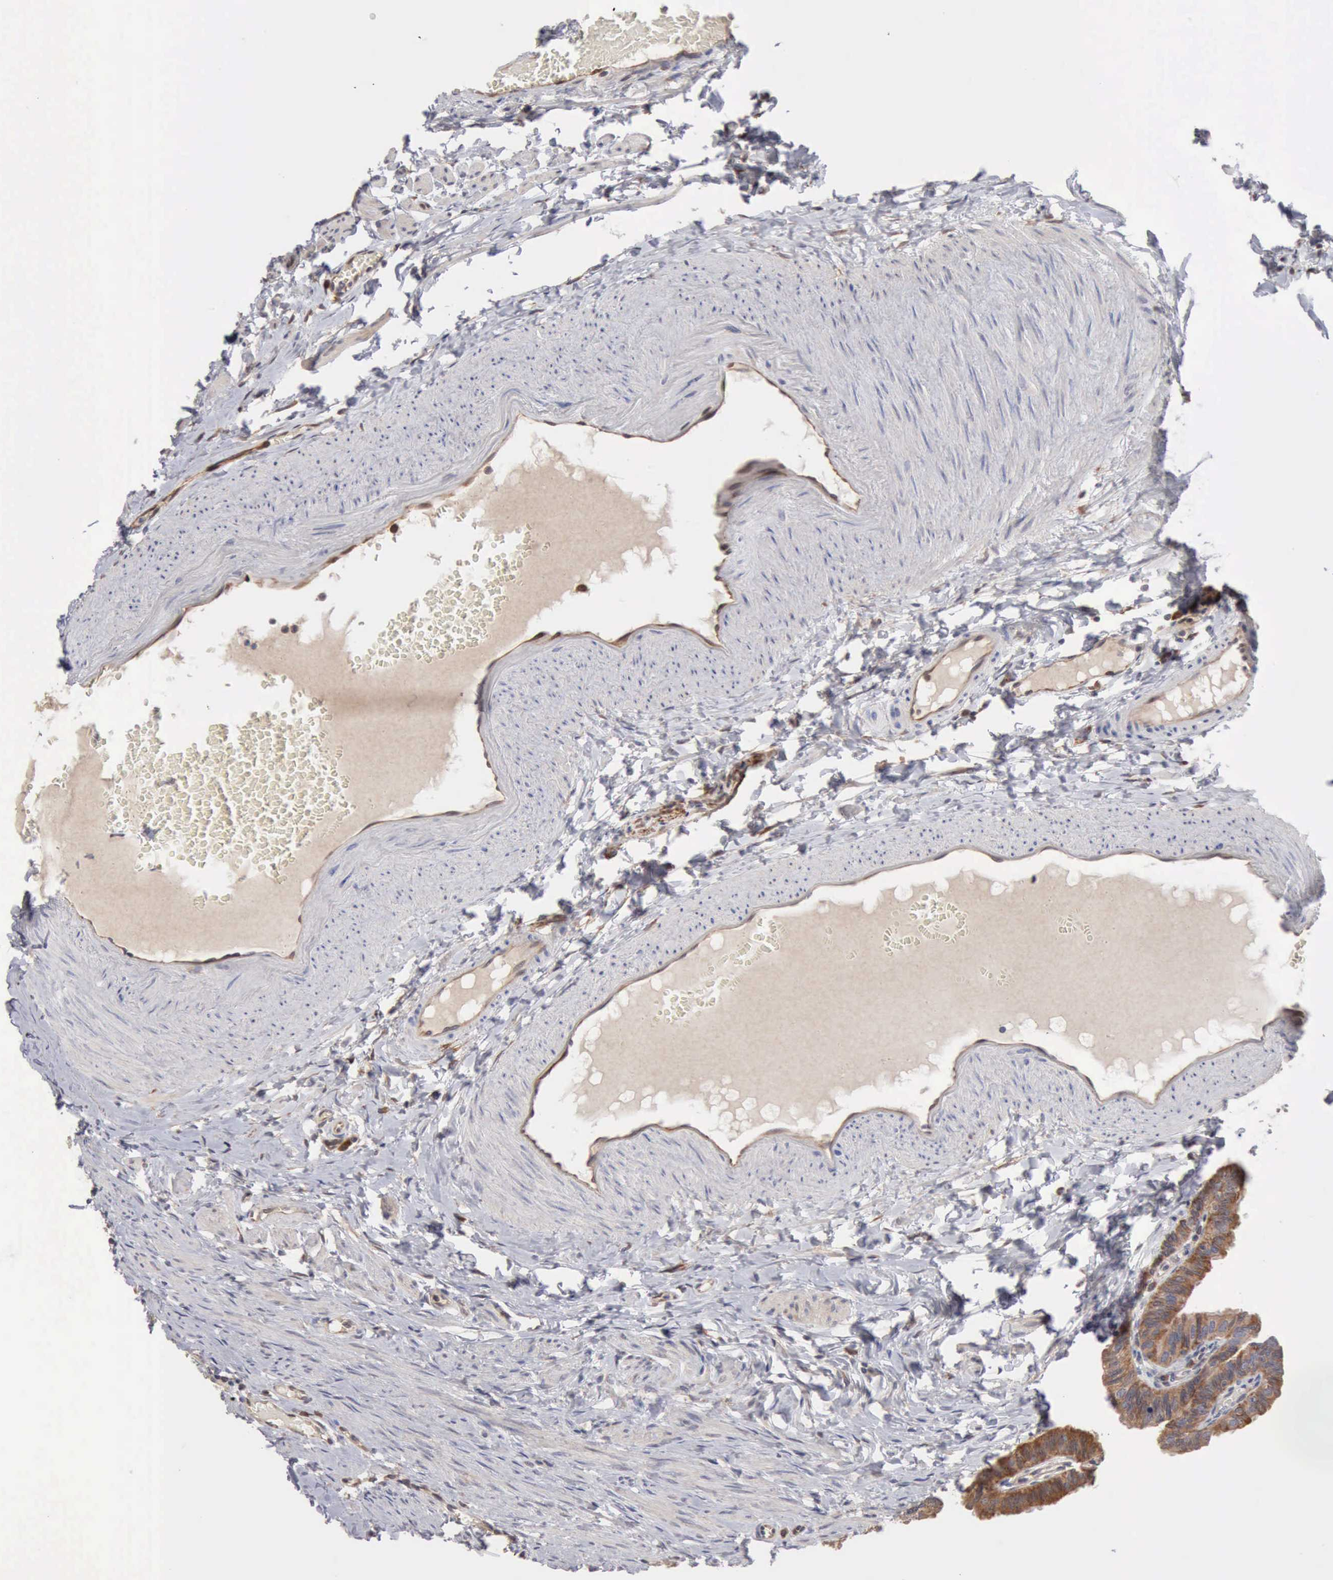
{"staining": {"intensity": "strong", "quantity": ">75%", "location": "cytoplasmic/membranous"}, "tissue": "fallopian tube", "cell_type": "Glandular cells", "image_type": "normal", "snomed": [{"axis": "morphology", "description": "Normal tissue, NOS"}, {"axis": "topography", "description": "Fallopian tube"}, {"axis": "topography", "description": "Ovary"}], "caption": "This is an image of immunohistochemistry (IHC) staining of benign fallopian tube, which shows strong positivity in the cytoplasmic/membranous of glandular cells.", "gene": "APOL2", "patient": {"sex": "female", "age": 51}}